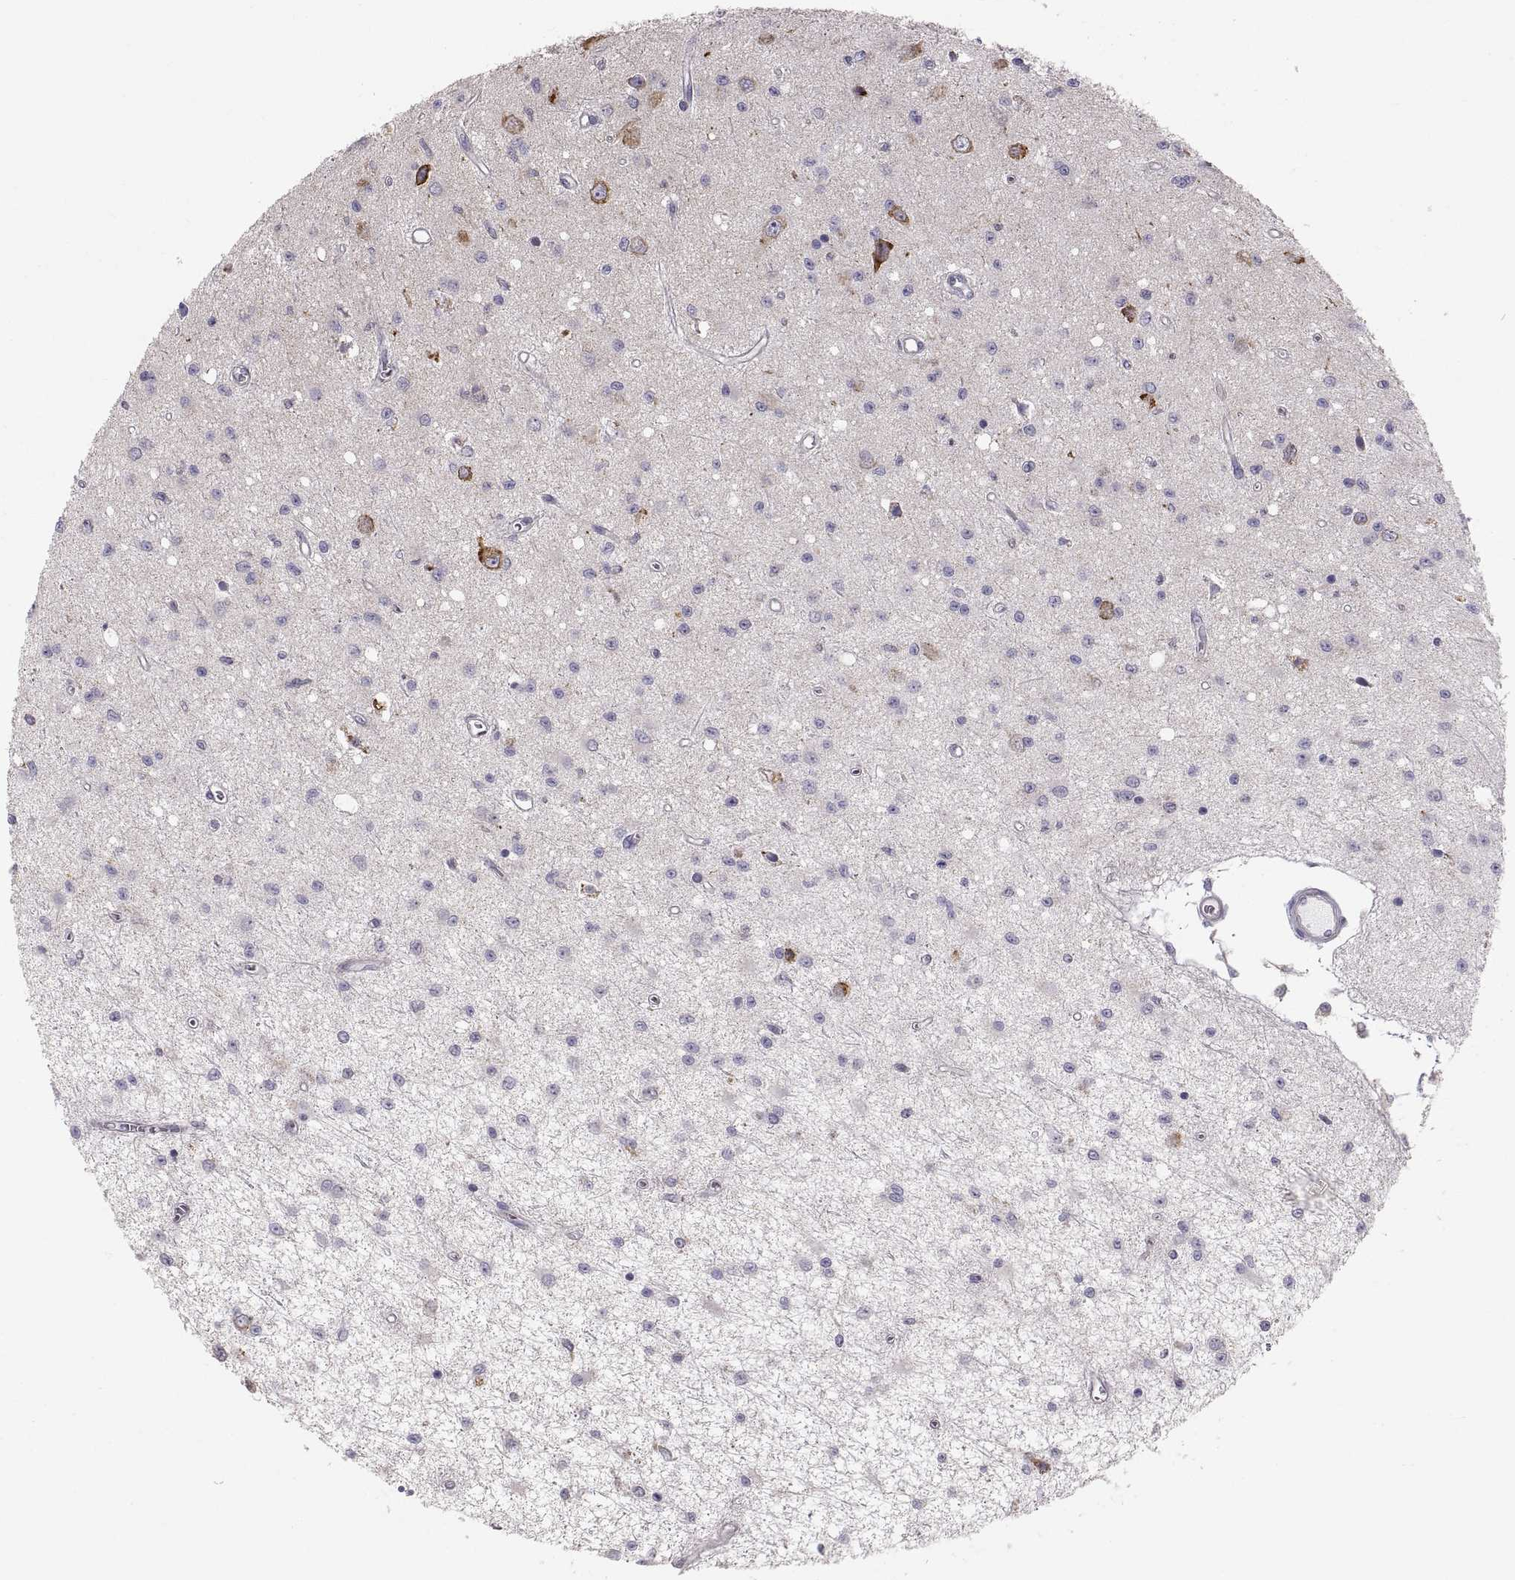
{"staining": {"intensity": "negative", "quantity": "none", "location": "none"}, "tissue": "glioma", "cell_type": "Tumor cells", "image_type": "cancer", "snomed": [{"axis": "morphology", "description": "Glioma, malignant, Low grade"}, {"axis": "topography", "description": "Brain"}], "caption": "Immunohistochemistry (IHC) histopathology image of neoplastic tissue: human glioma stained with DAB (3,3'-diaminobenzidine) demonstrates no significant protein positivity in tumor cells. (Immunohistochemistry, brightfield microscopy, high magnification).", "gene": "ERO1A", "patient": {"sex": "female", "age": 45}}